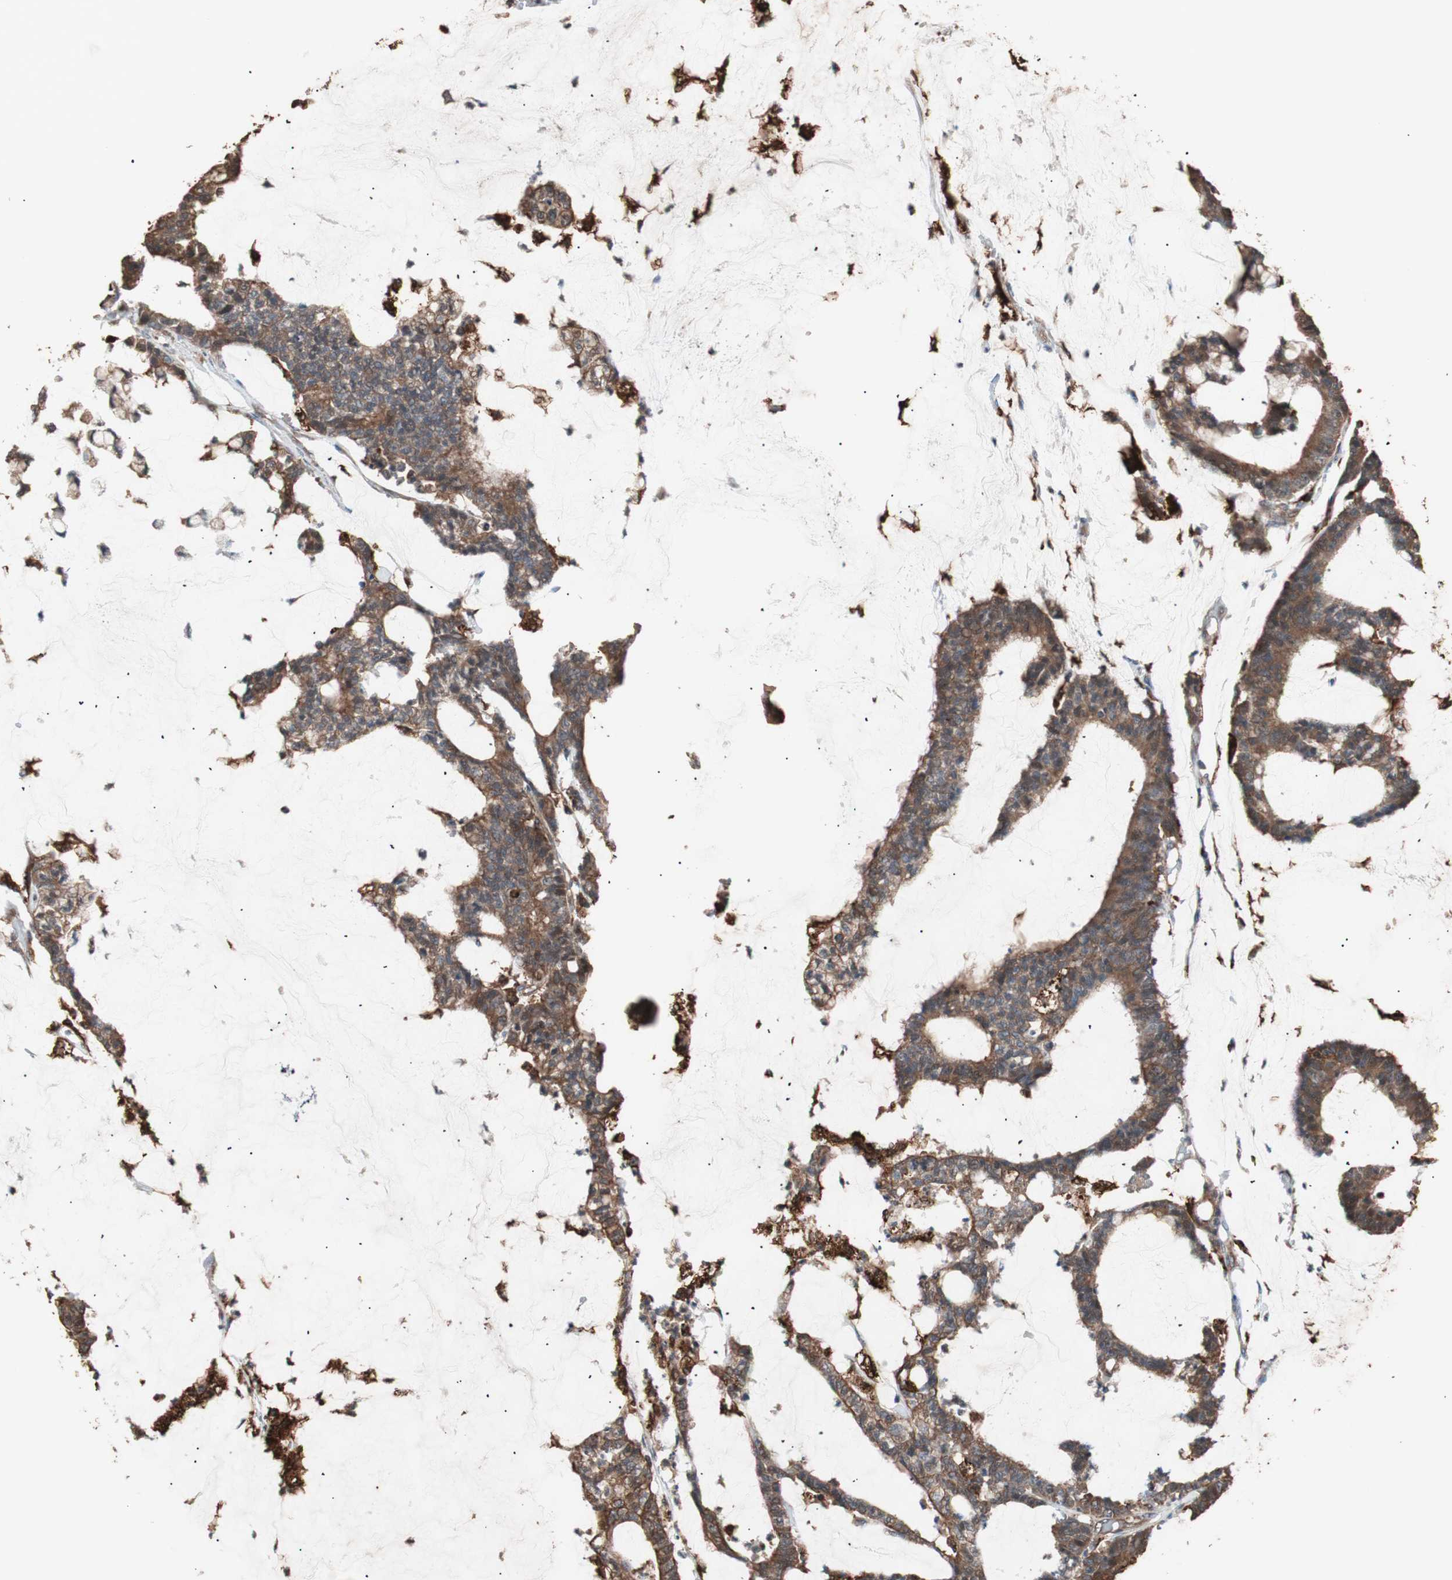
{"staining": {"intensity": "moderate", "quantity": ">75%", "location": "cytoplasmic/membranous"}, "tissue": "colorectal cancer", "cell_type": "Tumor cells", "image_type": "cancer", "snomed": [{"axis": "morphology", "description": "Adenocarcinoma, NOS"}, {"axis": "topography", "description": "Colon"}], "caption": "This histopathology image reveals immunohistochemistry staining of human colorectal cancer, with medium moderate cytoplasmic/membranous expression in about >75% of tumor cells.", "gene": "CCT3", "patient": {"sex": "female", "age": 84}}